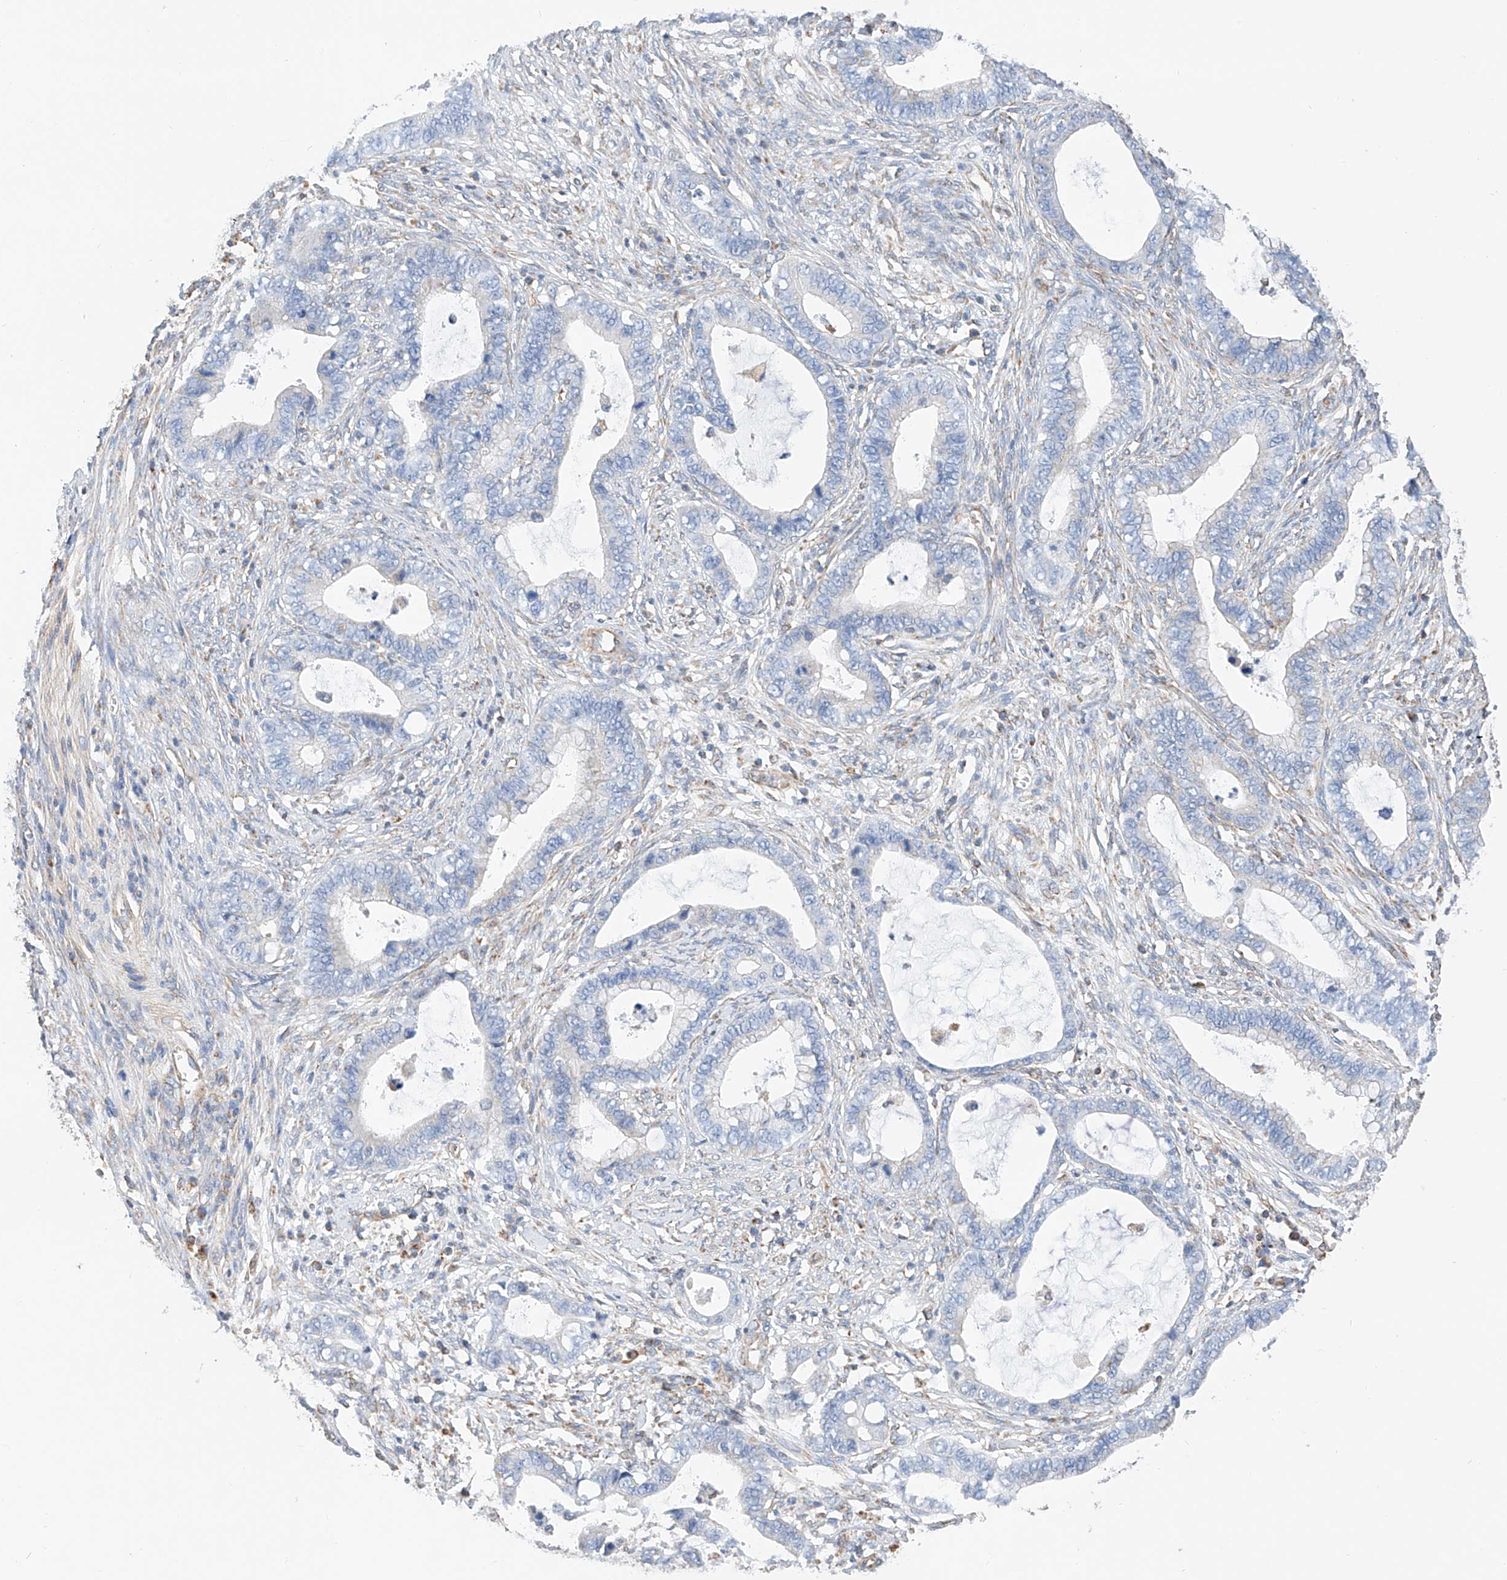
{"staining": {"intensity": "negative", "quantity": "none", "location": "none"}, "tissue": "cervical cancer", "cell_type": "Tumor cells", "image_type": "cancer", "snomed": [{"axis": "morphology", "description": "Adenocarcinoma, NOS"}, {"axis": "topography", "description": "Cervix"}], "caption": "Human cervical cancer (adenocarcinoma) stained for a protein using immunohistochemistry shows no positivity in tumor cells.", "gene": "NDUFV3", "patient": {"sex": "female", "age": 44}}